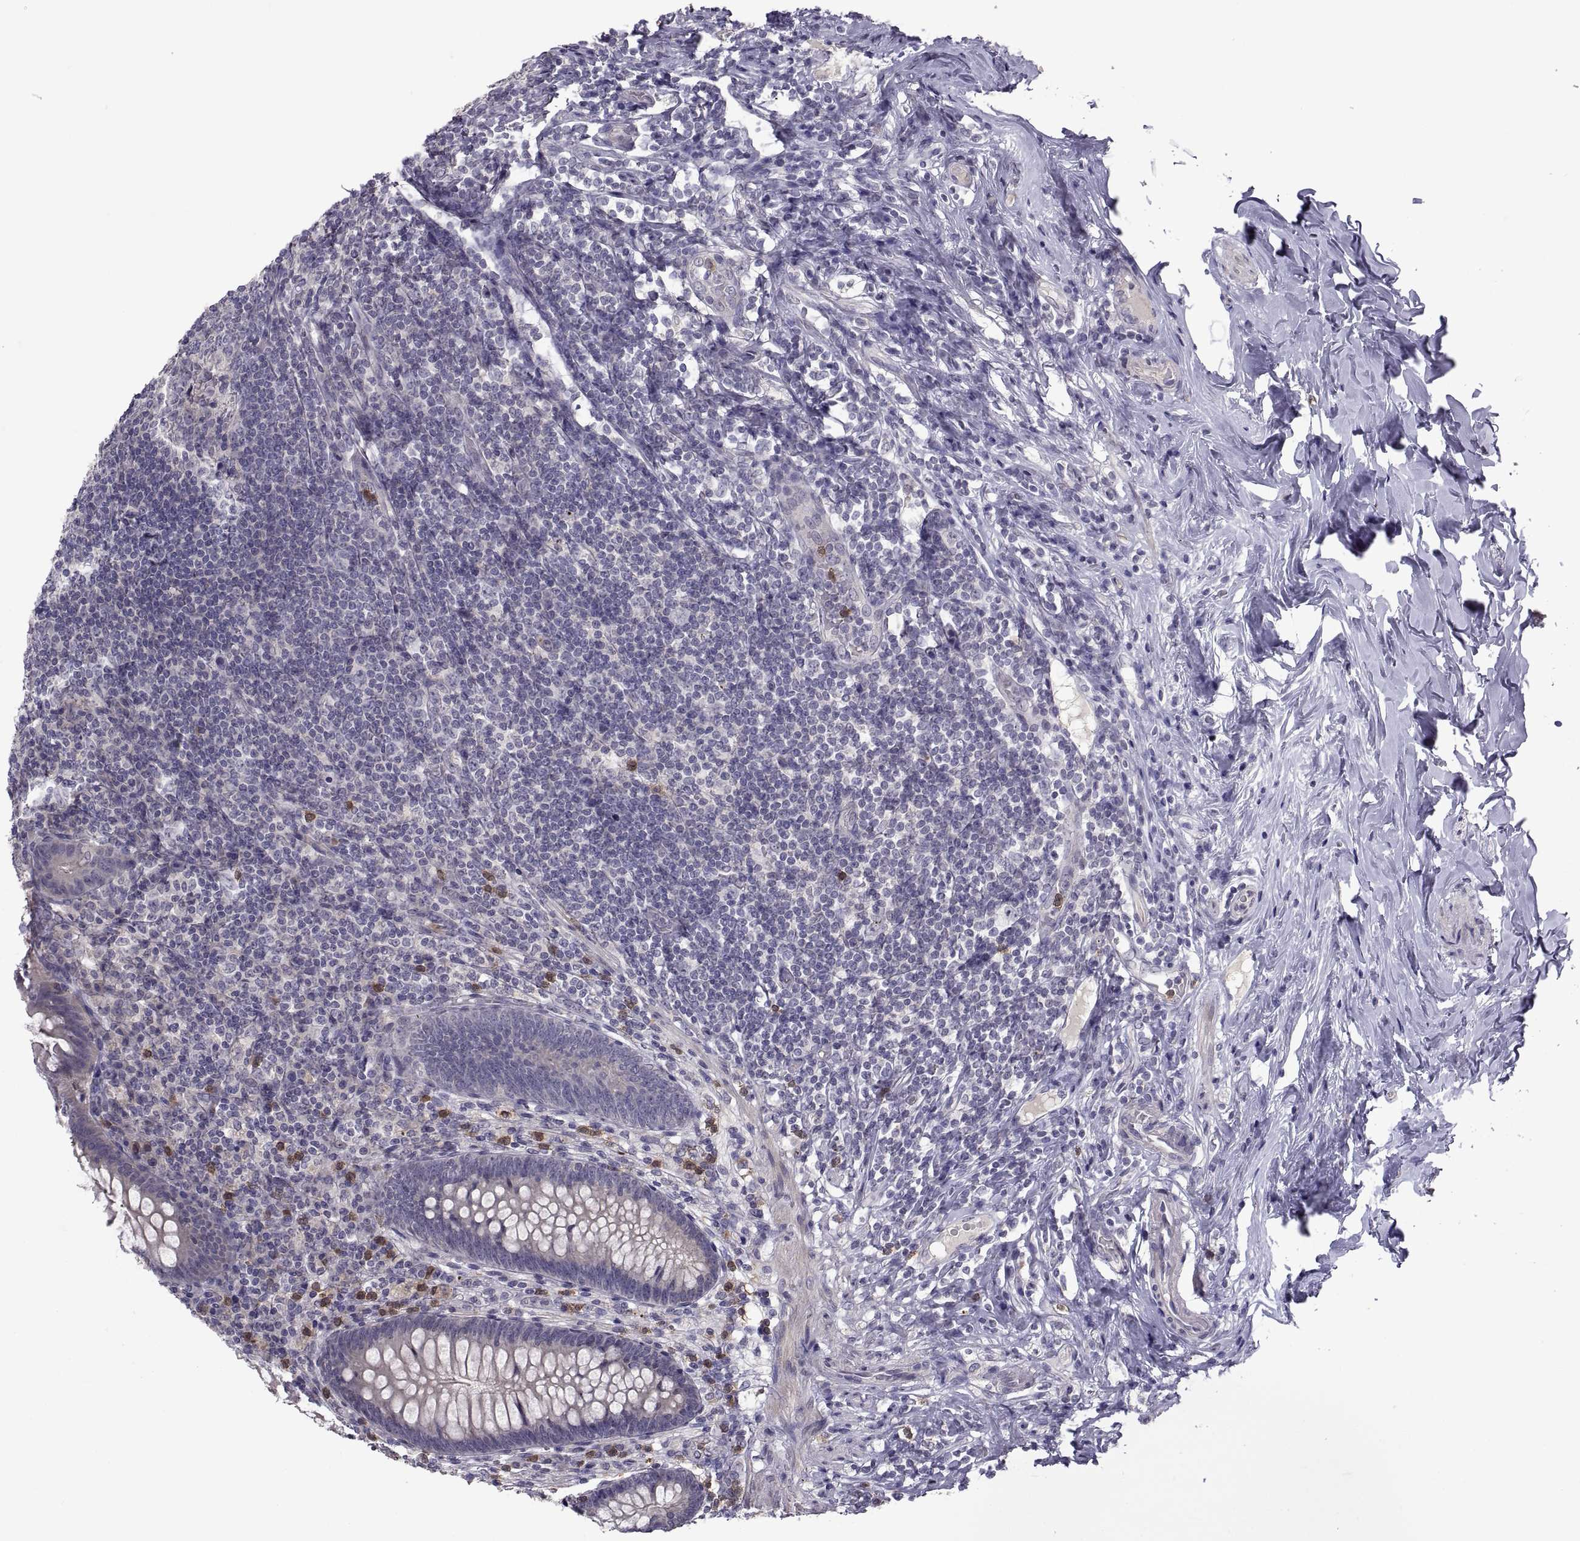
{"staining": {"intensity": "negative", "quantity": "none", "location": "none"}, "tissue": "appendix", "cell_type": "Glandular cells", "image_type": "normal", "snomed": [{"axis": "morphology", "description": "Normal tissue, NOS"}, {"axis": "topography", "description": "Appendix"}], "caption": "Immunohistochemical staining of benign appendix reveals no significant expression in glandular cells. (DAB (3,3'-diaminobenzidine) immunohistochemistry visualized using brightfield microscopy, high magnification).", "gene": "NPTX2", "patient": {"sex": "male", "age": 47}}